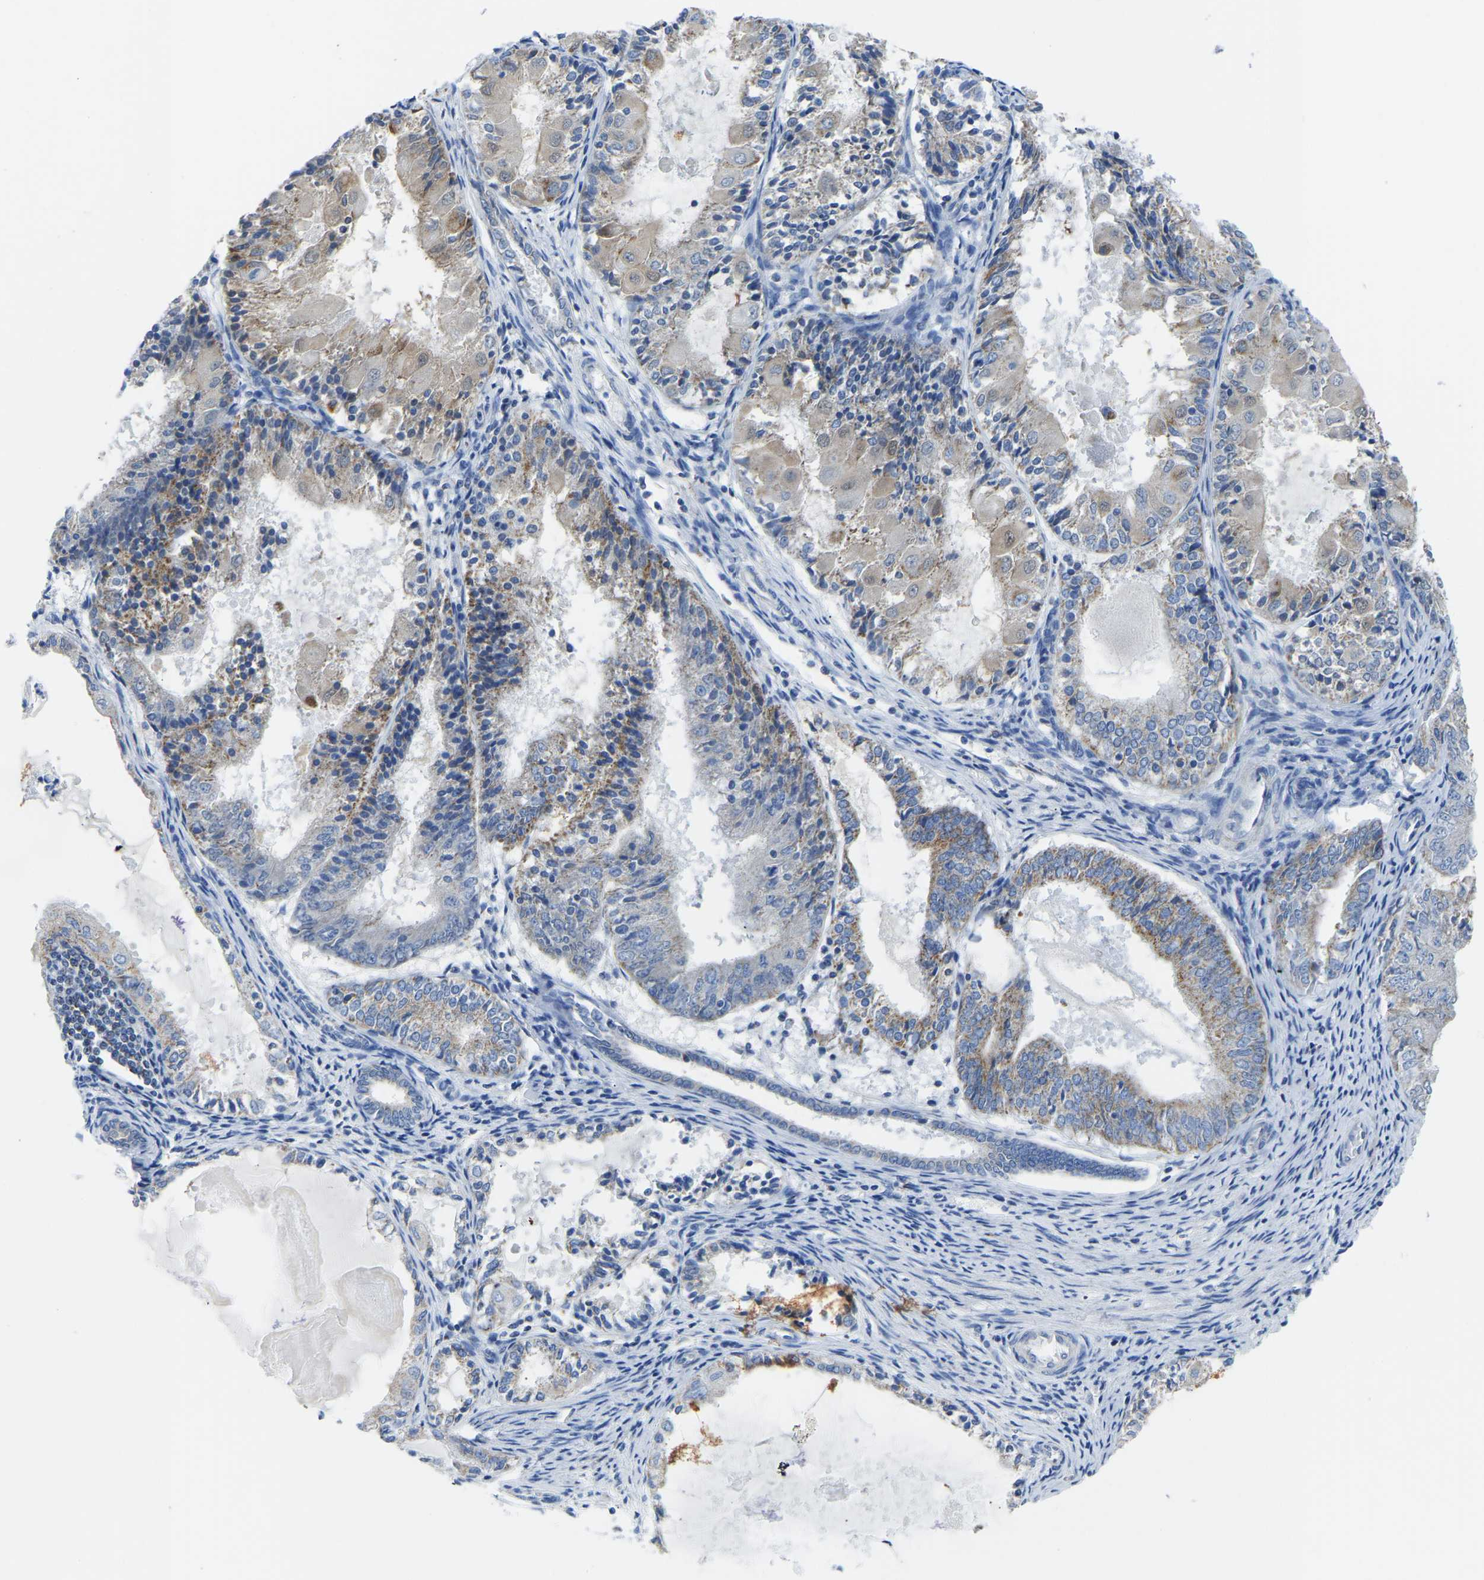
{"staining": {"intensity": "moderate", "quantity": "<25%", "location": "cytoplasmic/membranous"}, "tissue": "endometrial cancer", "cell_type": "Tumor cells", "image_type": "cancer", "snomed": [{"axis": "morphology", "description": "Adenocarcinoma, NOS"}, {"axis": "topography", "description": "Endometrium"}], "caption": "A micrograph of endometrial adenocarcinoma stained for a protein demonstrates moderate cytoplasmic/membranous brown staining in tumor cells.", "gene": "ETFA", "patient": {"sex": "female", "age": 81}}